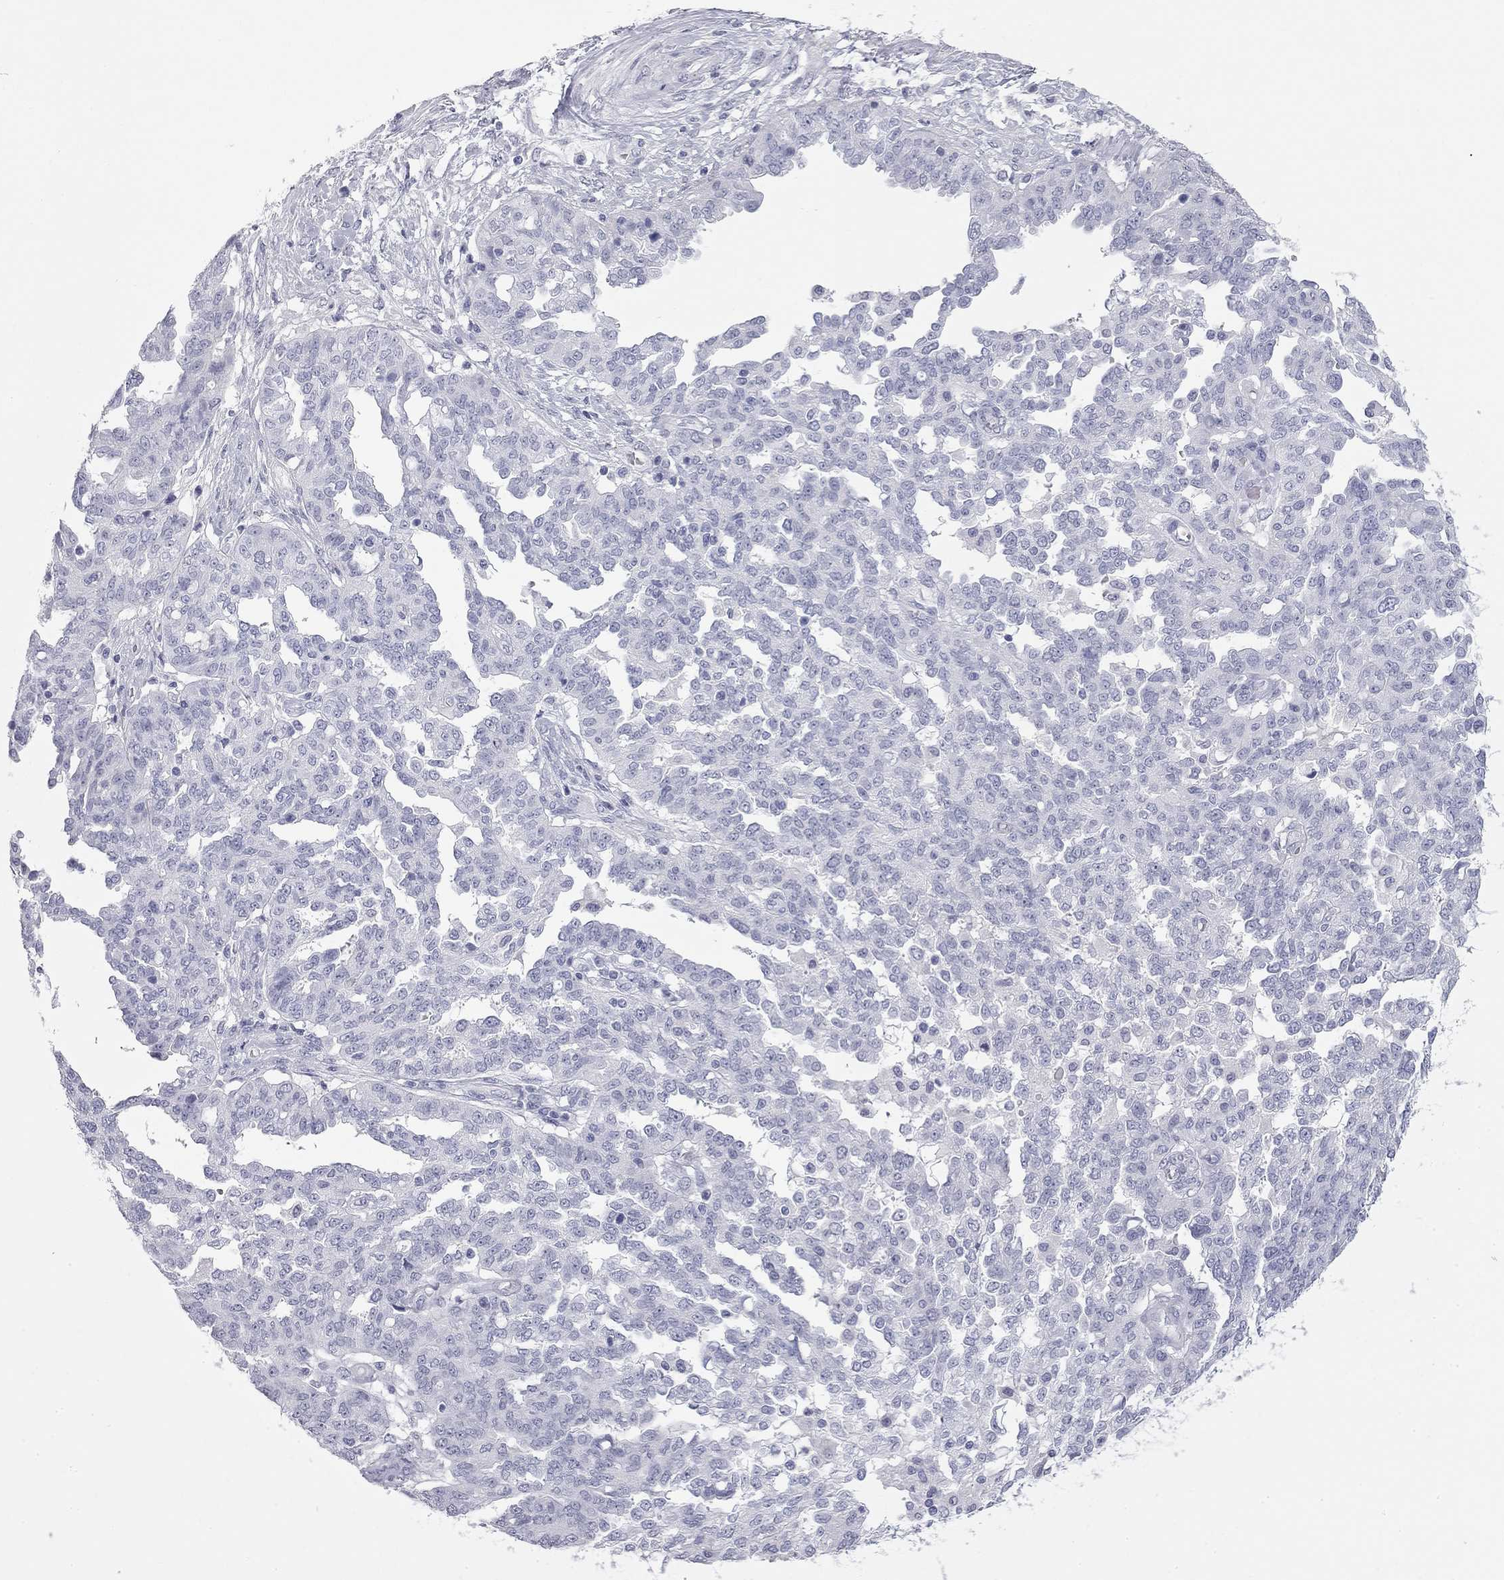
{"staining": {"intensity": "negative", "quantity": "none", "location": "none"}, "tissue": "ovarian cancer", "cell_type": "Tumor cells", "image_type": "cancer", "snomed": [{"axis": "morphology", "description": "Cystadenocarcinoma, serous, NOS"}, {"axis": "topography", "description": "Ovary"}], "caption": "Immunohistochemical staining of ovarian cancer displays no significant staining in tumor cells.", "gene": "AK8", "patient": {"sex": "female", "age": 67}}